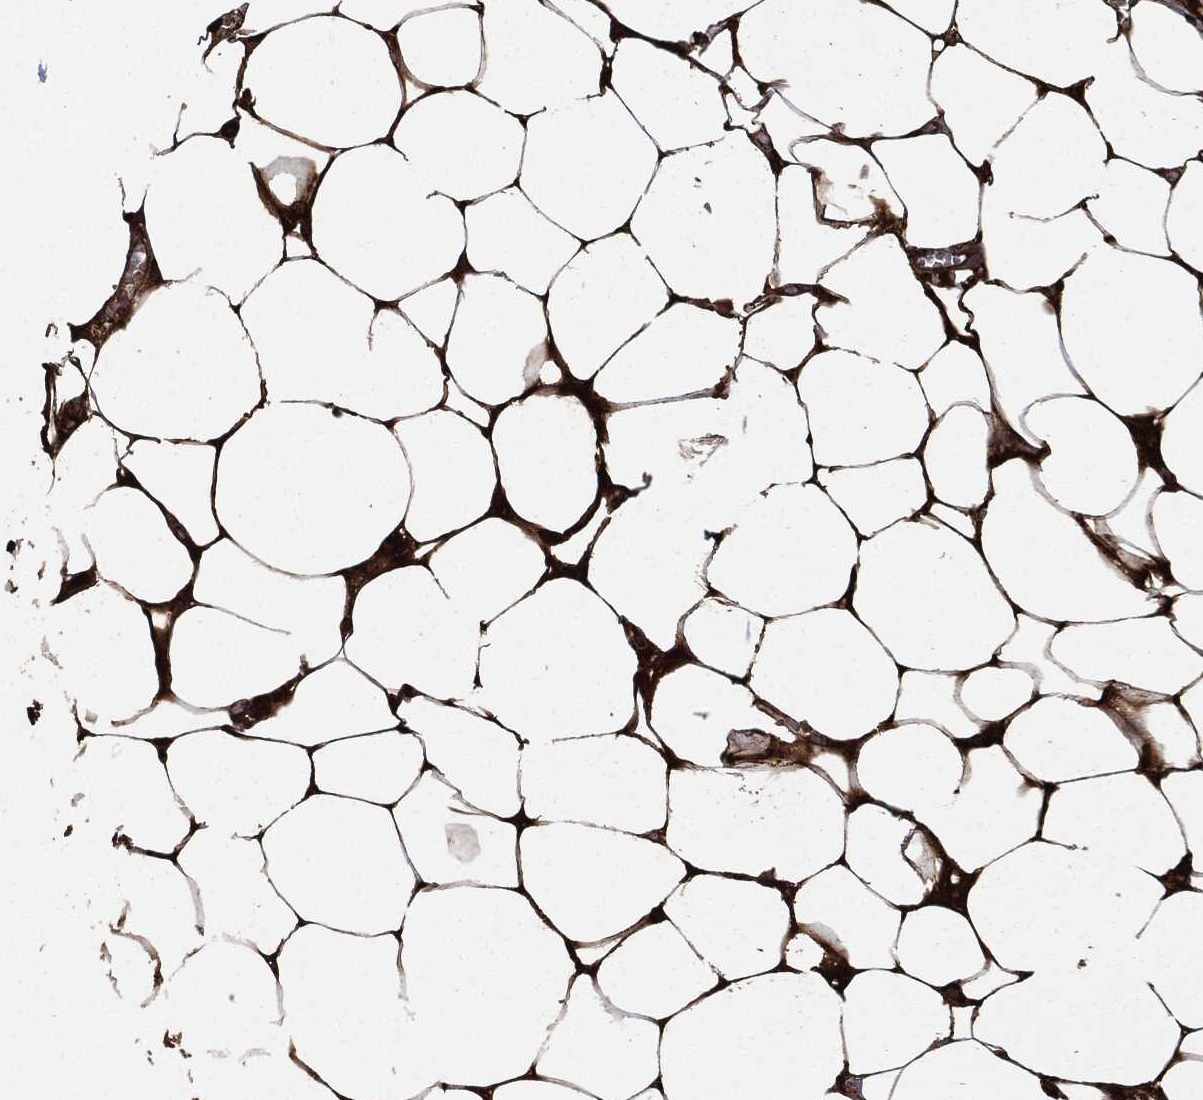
{"staining": {"intensity": "strong", "quantity": ">75%", "location": "cytoplasmic/membranous"}, "tissue": "adipose tissue", "cell_type": "Adipocytes", "image_type": "normal", "snomed": [{"axis": "morphology", "description": "Normal tissue, NOS"}, {"axis": "morphology", "description": "Squamous cell carcinoma, NOS"}, {"axis": "topography", "description": "Cartilage tissue"}, {"axis": "topography", "description": "Lung"}], "caption": "A brown stain highlights strong cytoplasmic/membranous positivity of a protein in adipocytes of unremarkable human adipose tissue. (DAB IHC with brightfield microscopy, high magnification).", "gene": "CRABP2", "patient": {"sex": "male", "age": 66}}